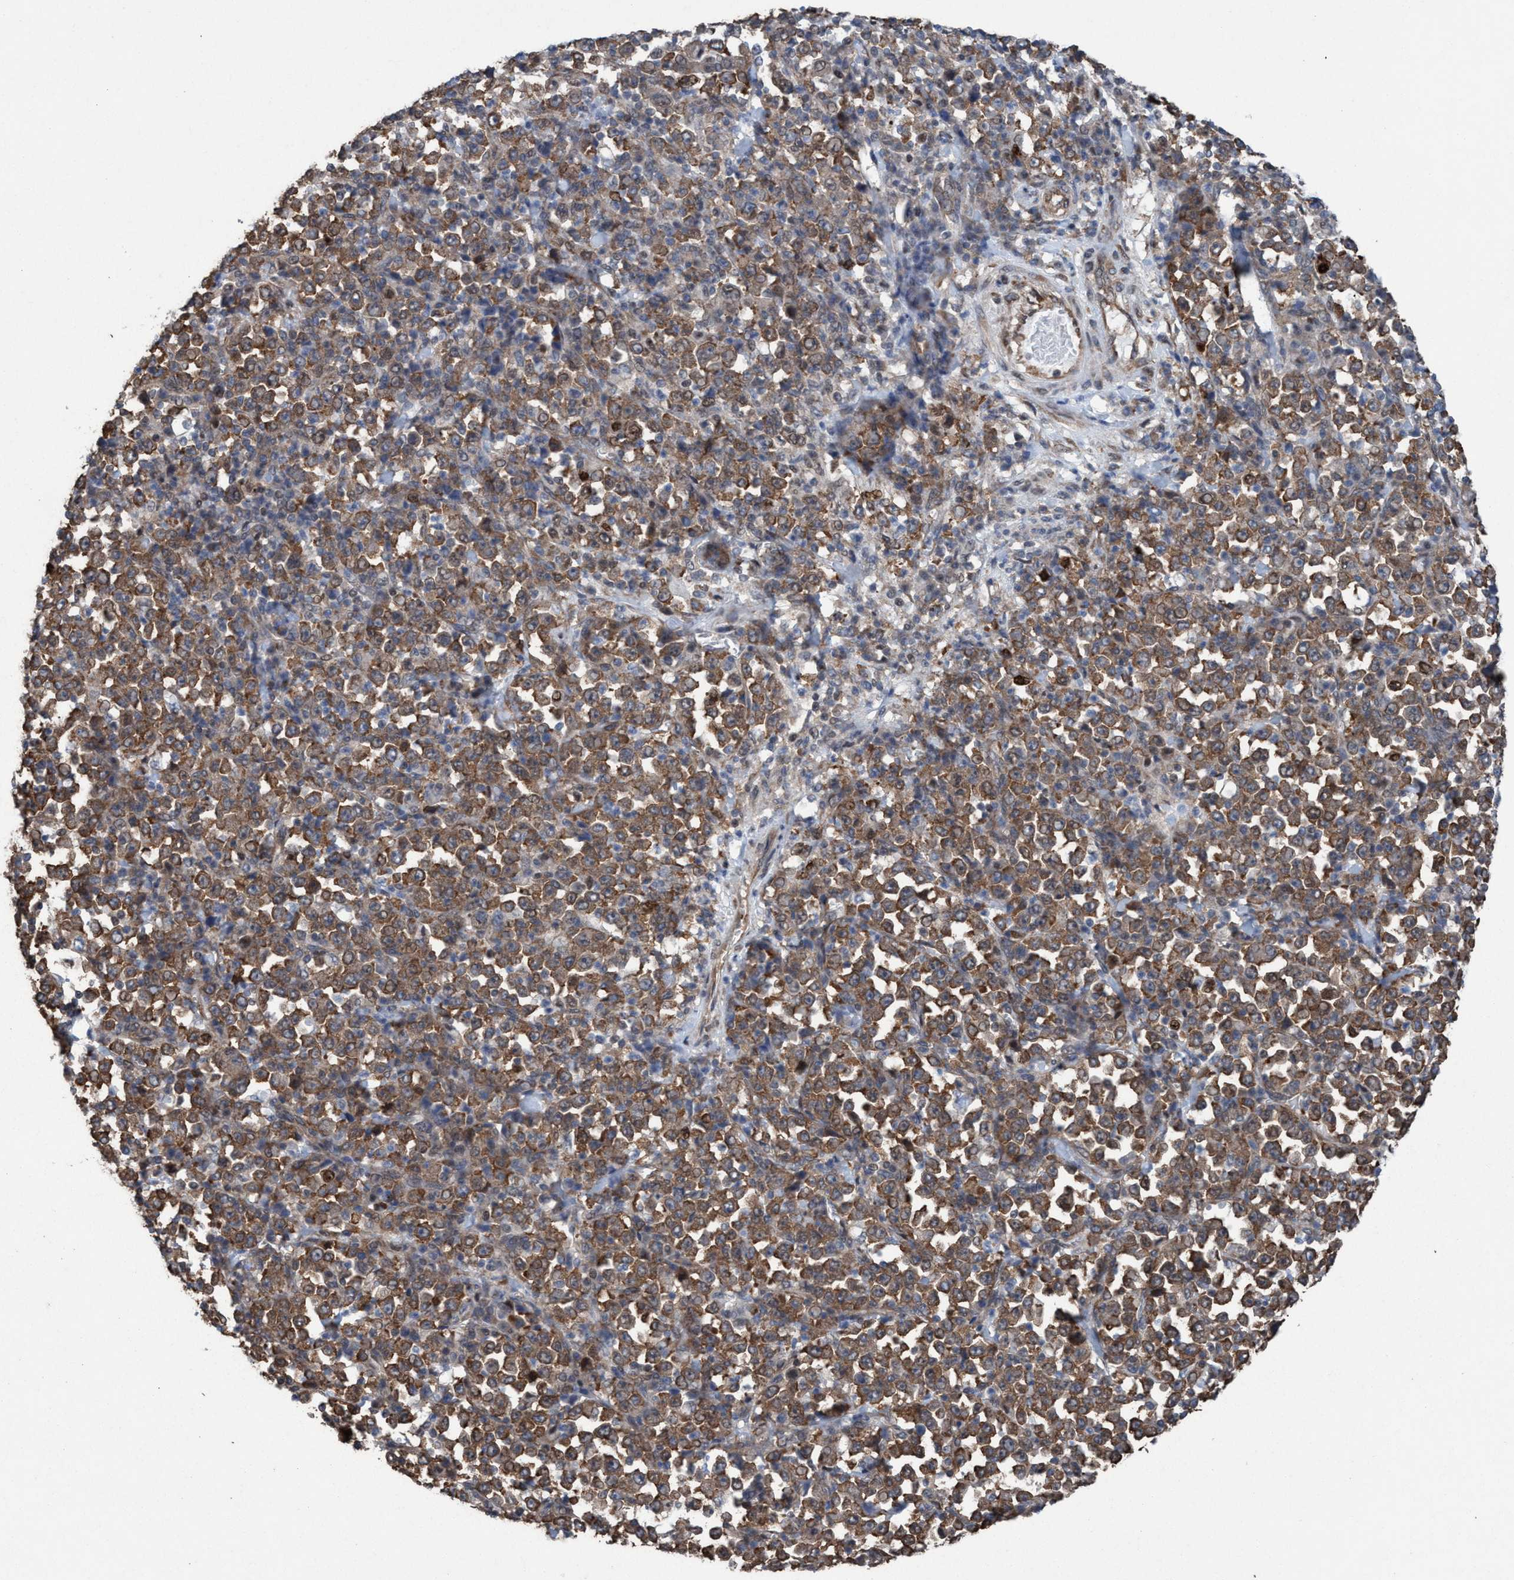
{"staining": {"intensity": "moderate", "quantity": ">75%", "location": "cytoplasmic/membranous"}, "tissue": "stomach cancer", "cell_type": "Tumor cells", "image_type": "cancer", "snomed": [{"axis": "morphology", "description": "Normal tissue, NOS"}, {"axis": "morphology", "description": "Adenocarcinoma, NOS"}, {"axis": "topography", "description": "Stomach, upper"}, {"axis": "topography", "description": "Stomach"}], "caption": "Tumor cells reveal moderate cytoplasmic/membranous staining in about >75% of cells in stomach cancer.", "gene": "METAP2", "patient": {"sex": "male", "age": 59}}